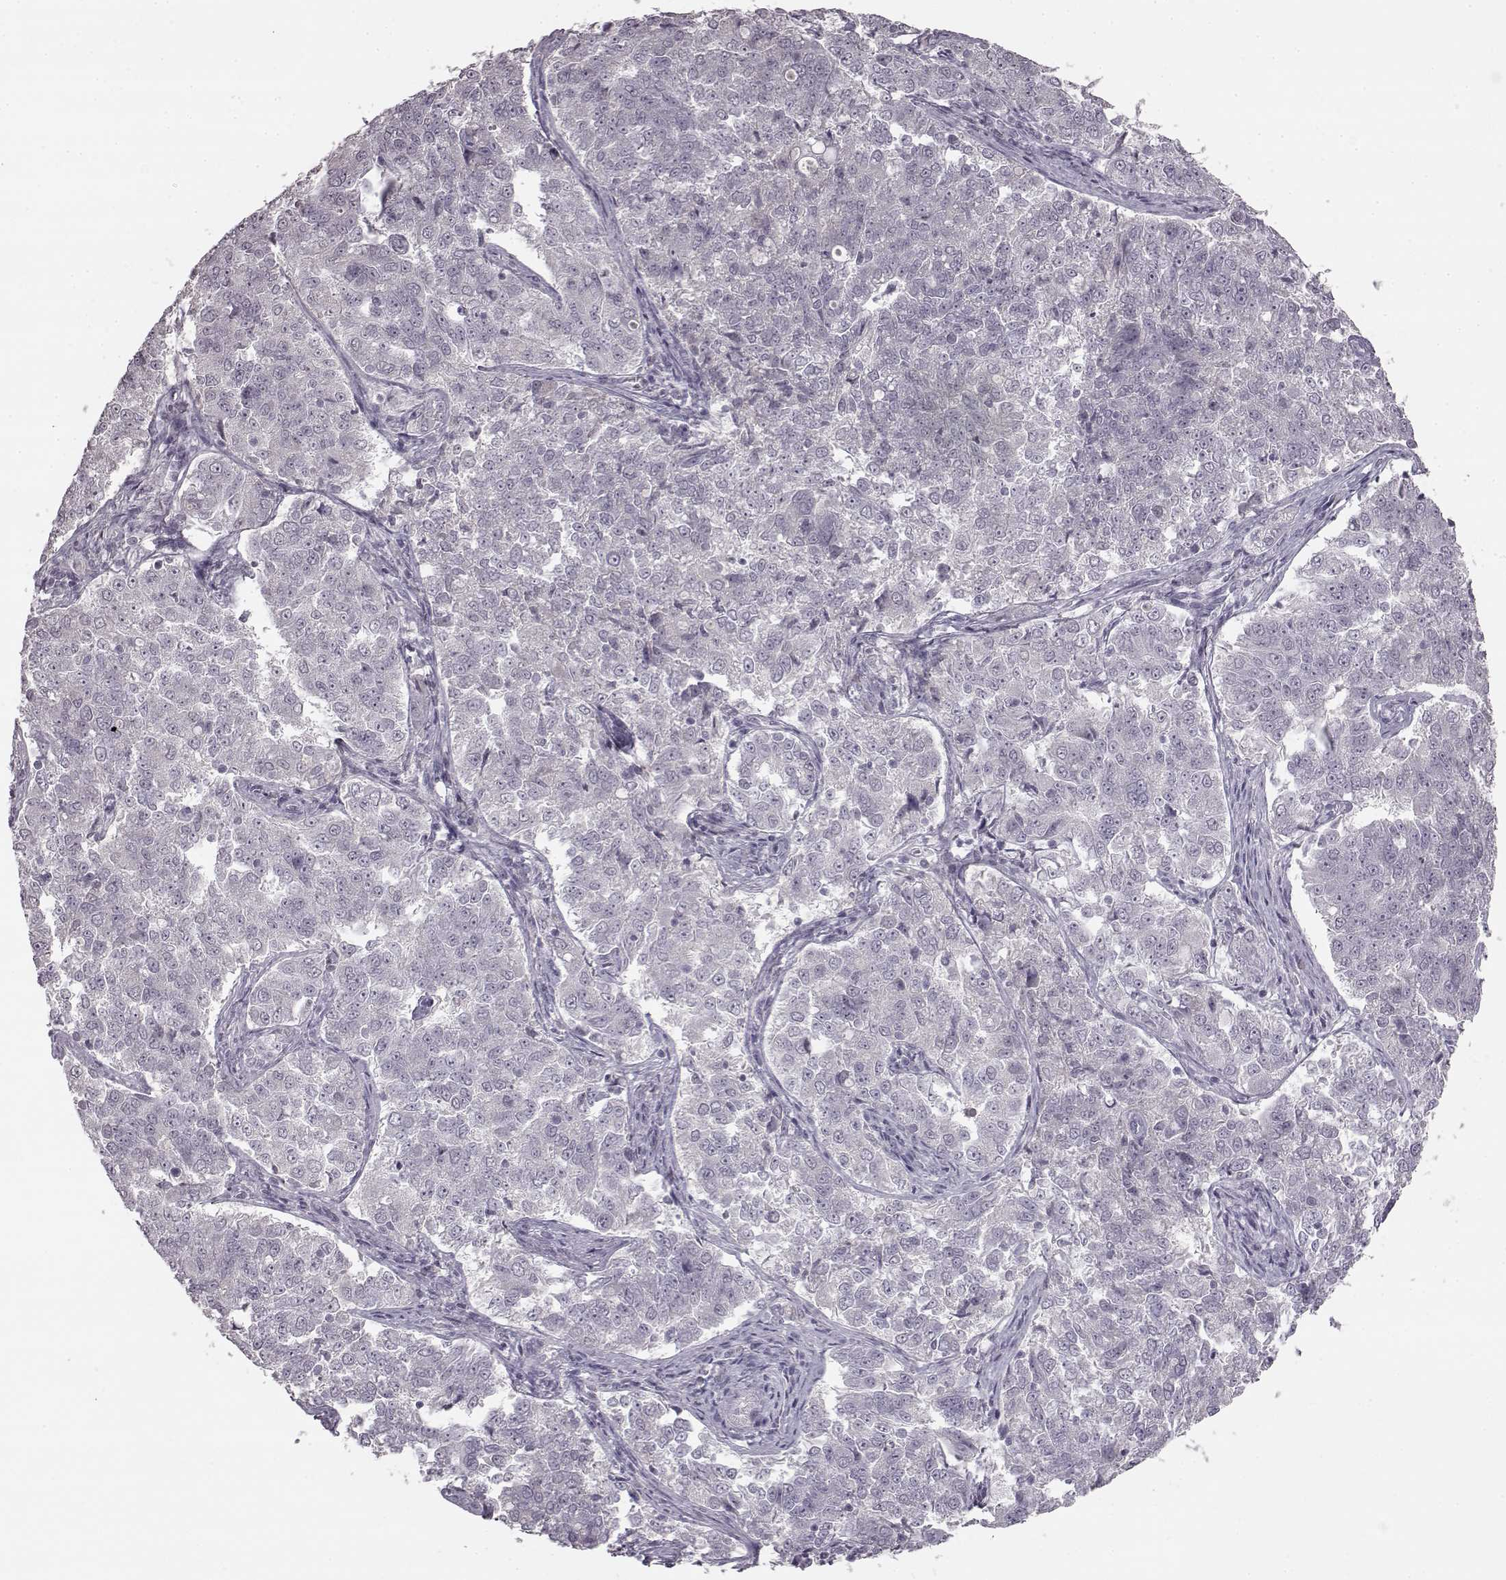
{"staining": {"intensity": "negative", "quantity": "none", "location": "none"}, "tissue": "endometrial cancer", "cell_type": "Tumor cells", "image_type": "cancer", "snomed": [{"axis": "morphology", "description": "Adenocarcinoma, NOS"}, {"axis": "topography", "description": "Endometrium"}], "caption": "Tumor cells are negative for protein expression in human endometrial cancer (adenocarcinoma). (Stains: DAB immunohistochemistry with hematoxylin counter stain, Microscopy: brightfield microscopy at high magnification).", "gene": "LHB", "patient": {"sex": "female", "age": 43}}